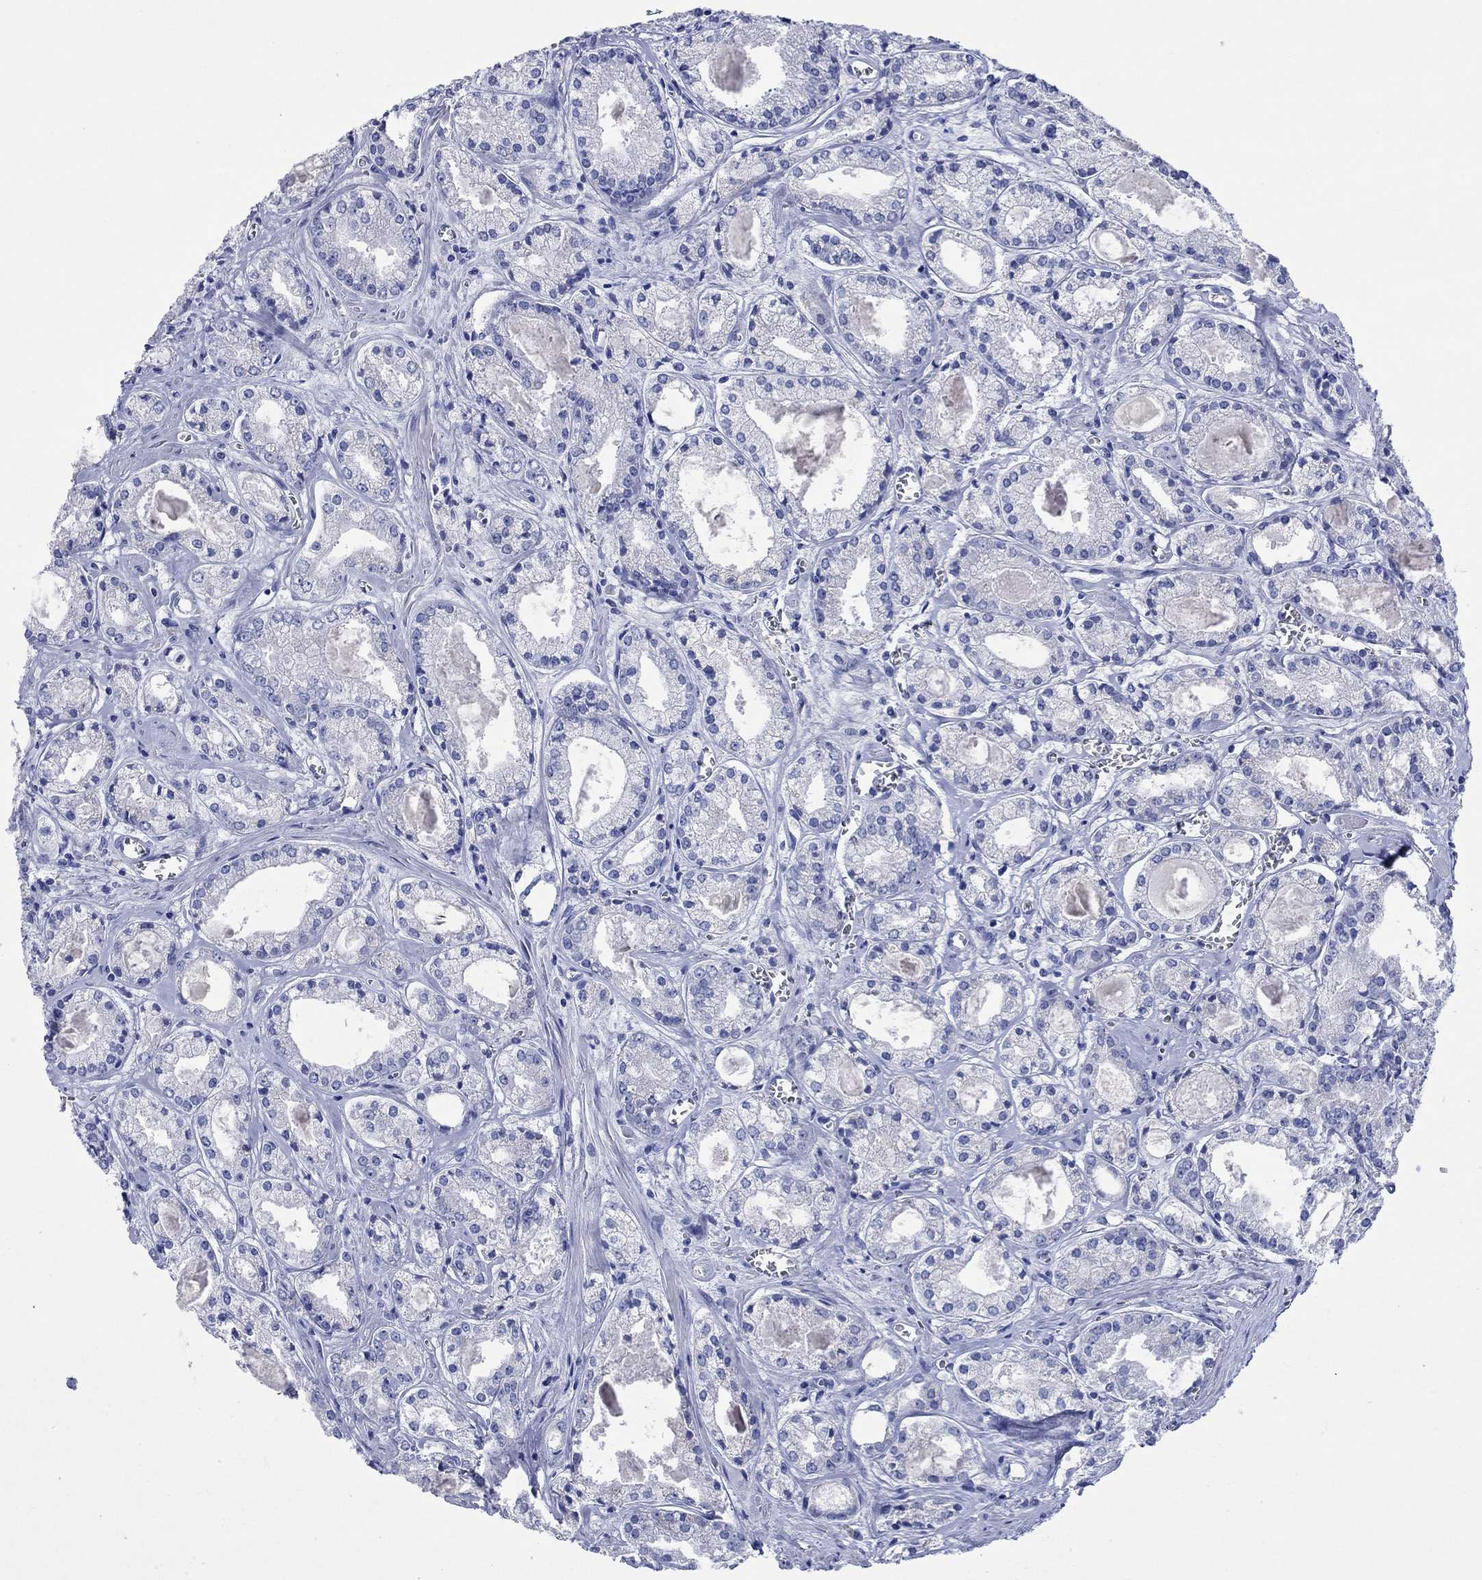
{"staining": {"intensity": "negative", "quantity": "none", "location": "none"}, "tissue": "prostate cancer", "cell_type": "Tumor cells", "image_type": "cancer", "snomed": [{"axis": "morphology", "description": "Adenocarcinoma, NOS"}, {"axis": "topography", "description": "Prostate"}], "caption": "Tumor cells are negative for protein expression in human adenocarcinoma (prostate). (Stains: DAB (3,3'-diaminobenzidine) IHC with hematoxylin counter stain, Microscopy: brightfield microscopy at high magnification).", "gene": "HCRT", "patient": {"sex": "male", "age": 72}}